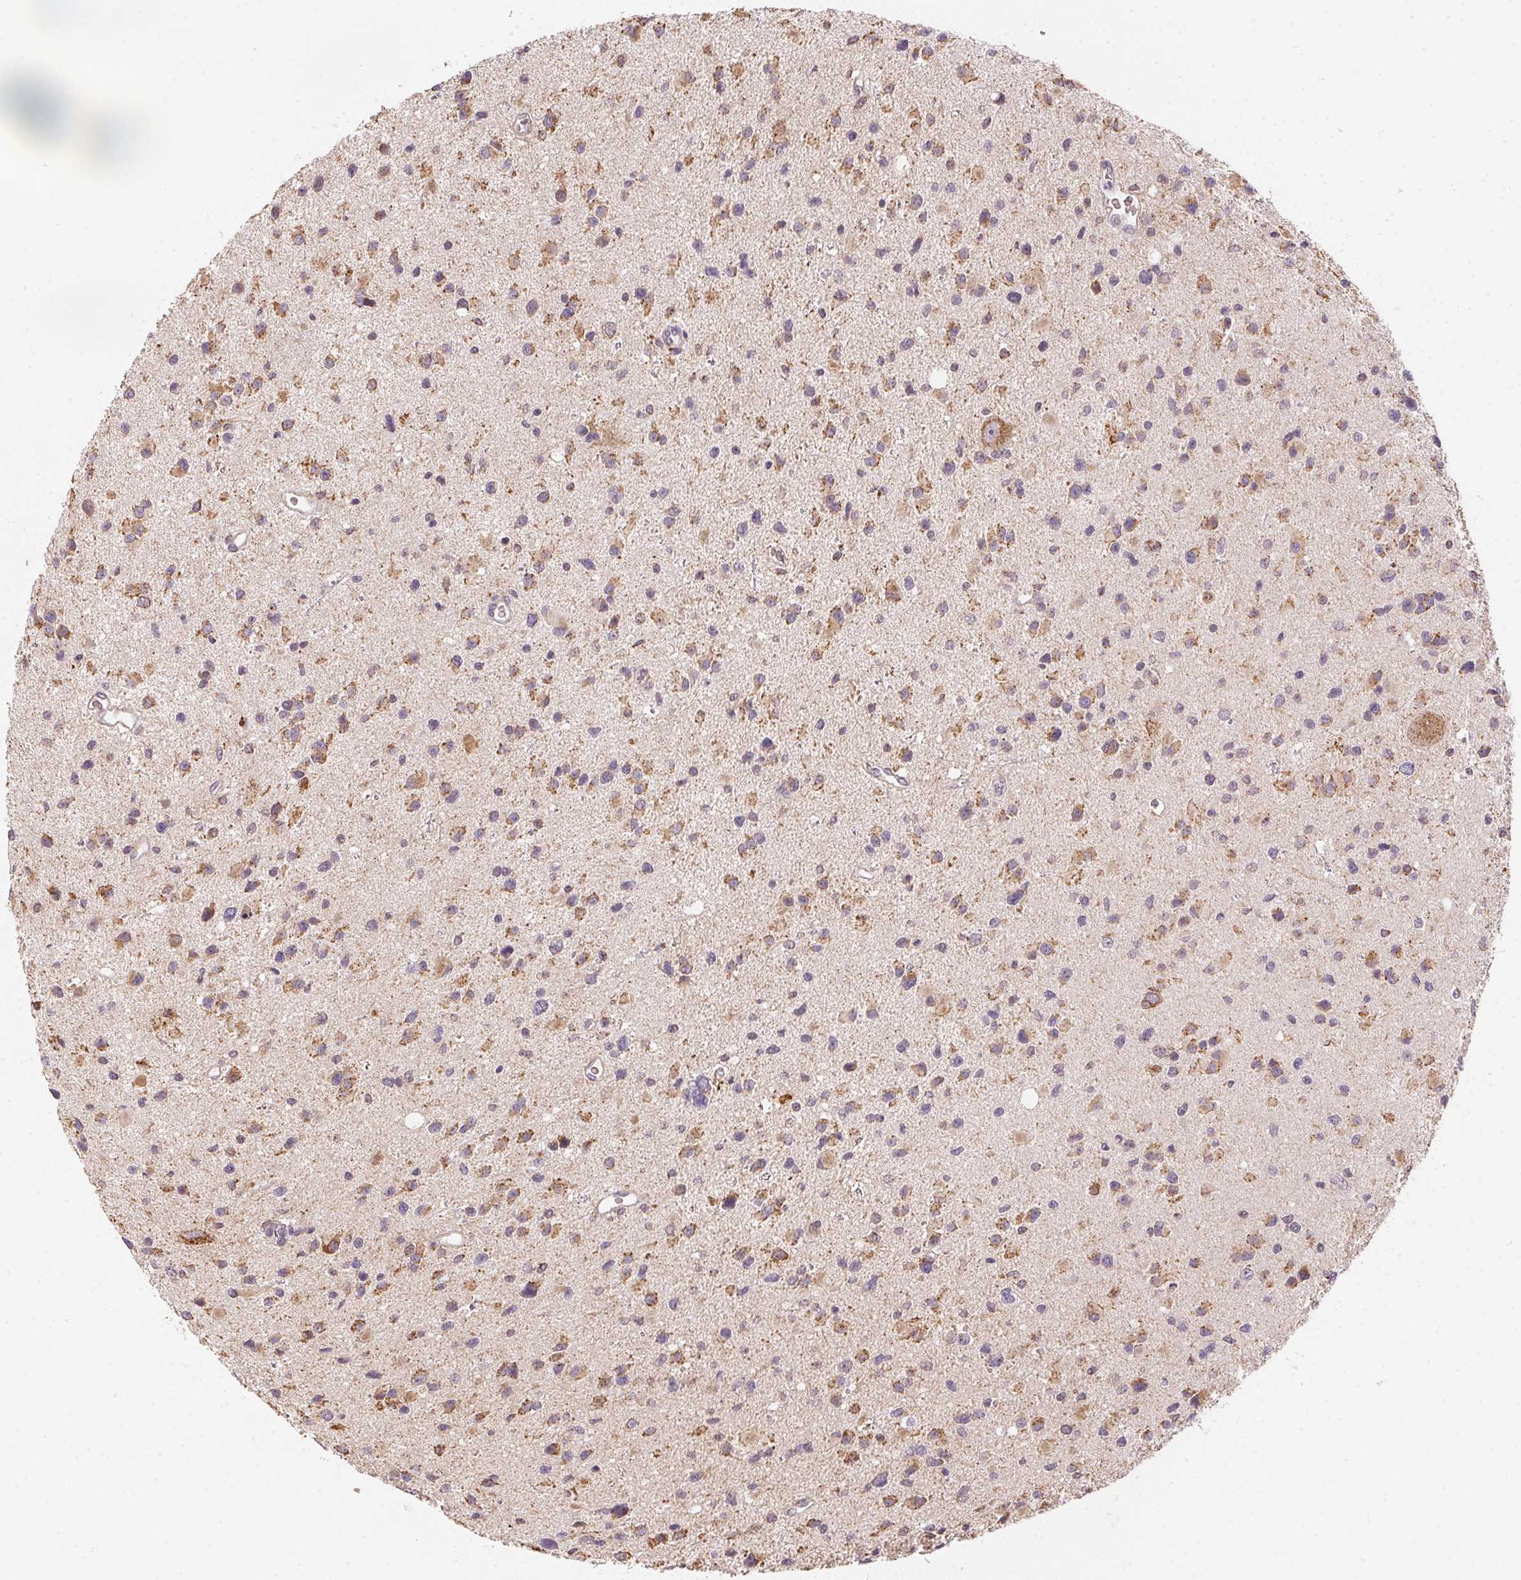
{"staining": {"intensity": "weak", "quantity": "25%-75%", "location": "cytoplasmic/membranous"}, "tissue": "glioma", "cell_type": "Tumor cells", "image_type": "cancer", "snomed": [{"axis": "morphology", "description": "Glioma, malignant, Low grade"}, {"axis": "topography", "description": "Brain"}], "caption": "DAB immunohistochemical staining of human malignant low-grade glioma reveals weak cytoplasmic/membranous protein positivity in approximately 25%-75% of tumor cells. The protein of interest is stained brown, and the nuclei are stained in blue (DAB IHC with brightfield microscopy, high magnification).", "gene": "METTL13", "patient": {"sex": "female", "age": 32}}